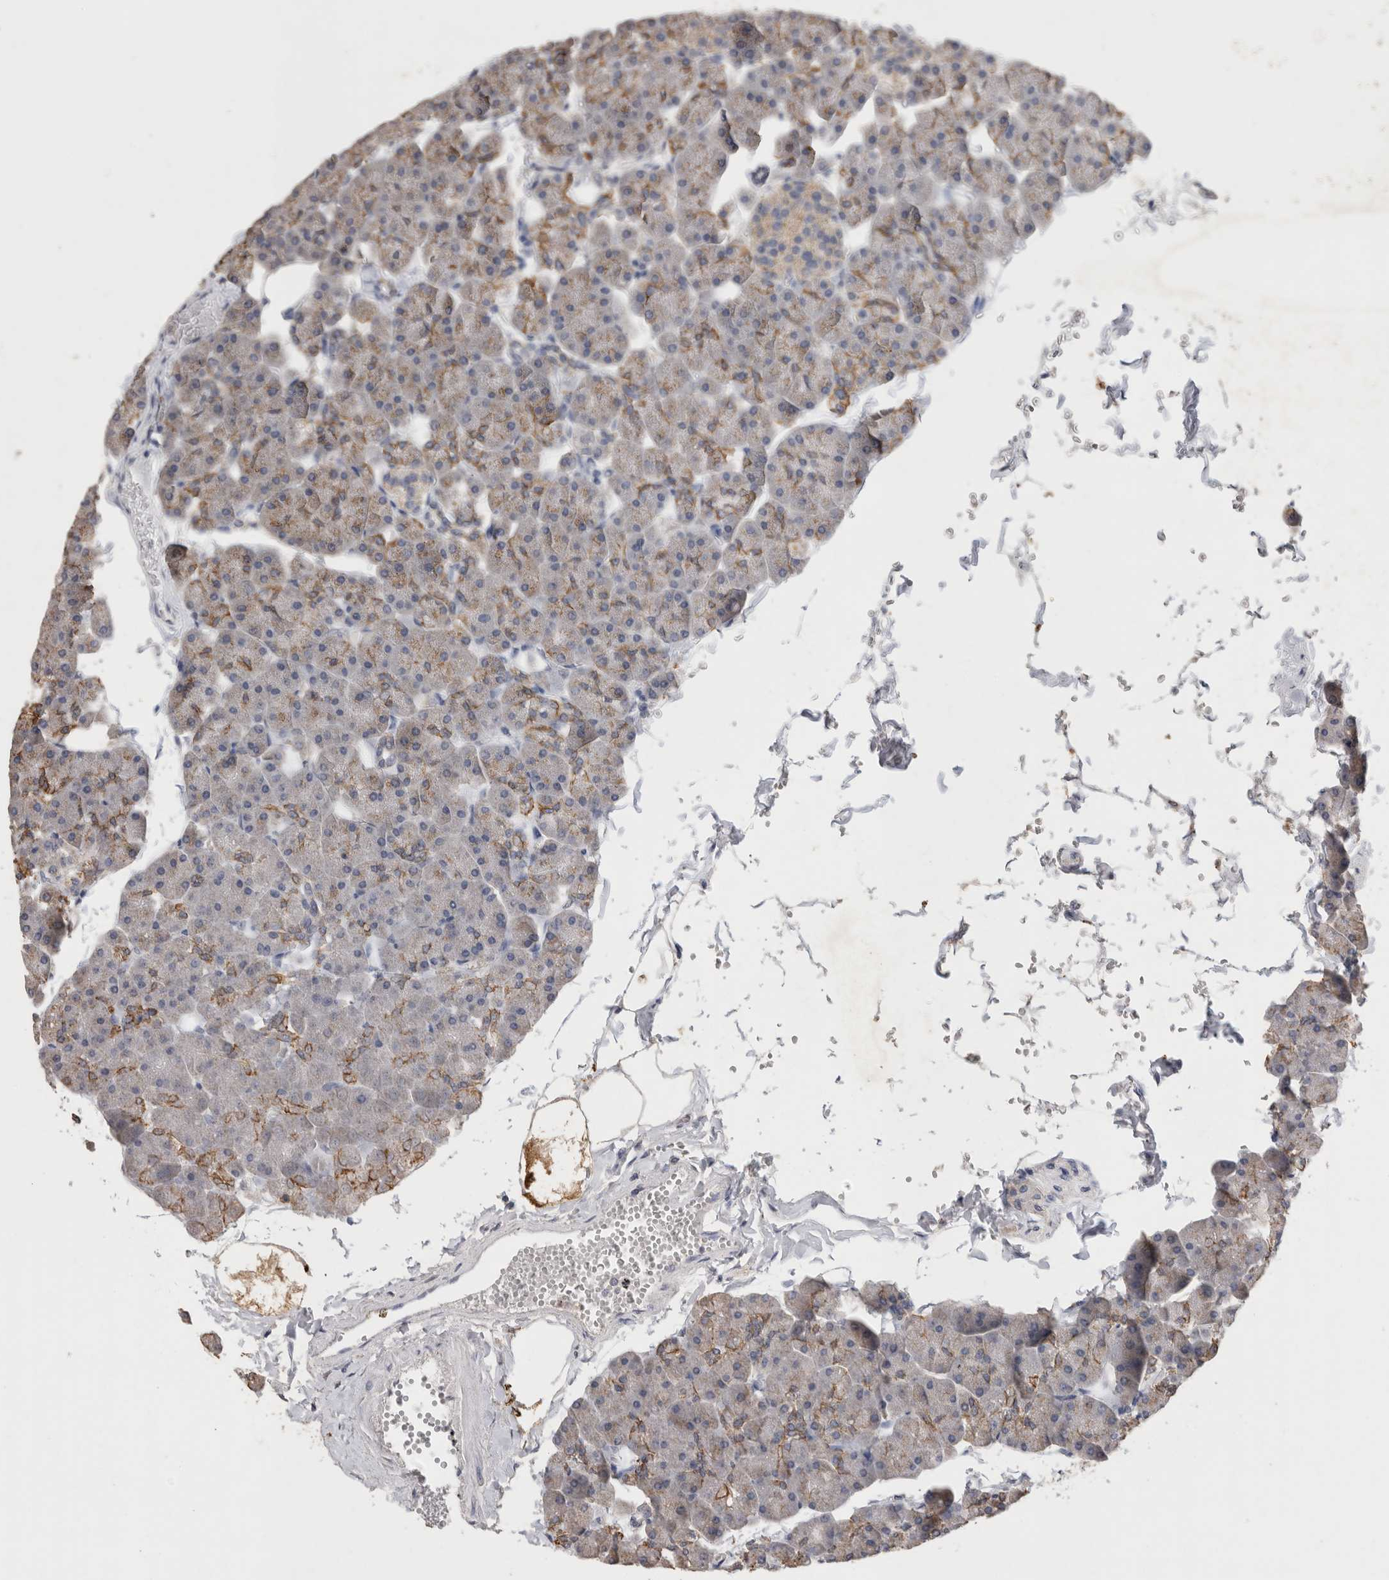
{"staining": {"intensity": "moderate", "quantity": "25%-75%", "location": "cytoplasmic/membranous"}, "tissue": "pancreas", "cell_type": "Exocrine glandular cells", "image_type": "normal", "snomed": [{"axis": "morphology", "description": "Normal tissue, NOS"}, {"axis": "topography", "description": "Pancreas"}], "caption": "Protein staining demonstrates moderate cytoplasmic/membranous staining in approximately 25%-75% of exocrine glandular cells in normal pancreas.", "gene": "CNTFR", "patient": {"sex": "male", "age": 35}}